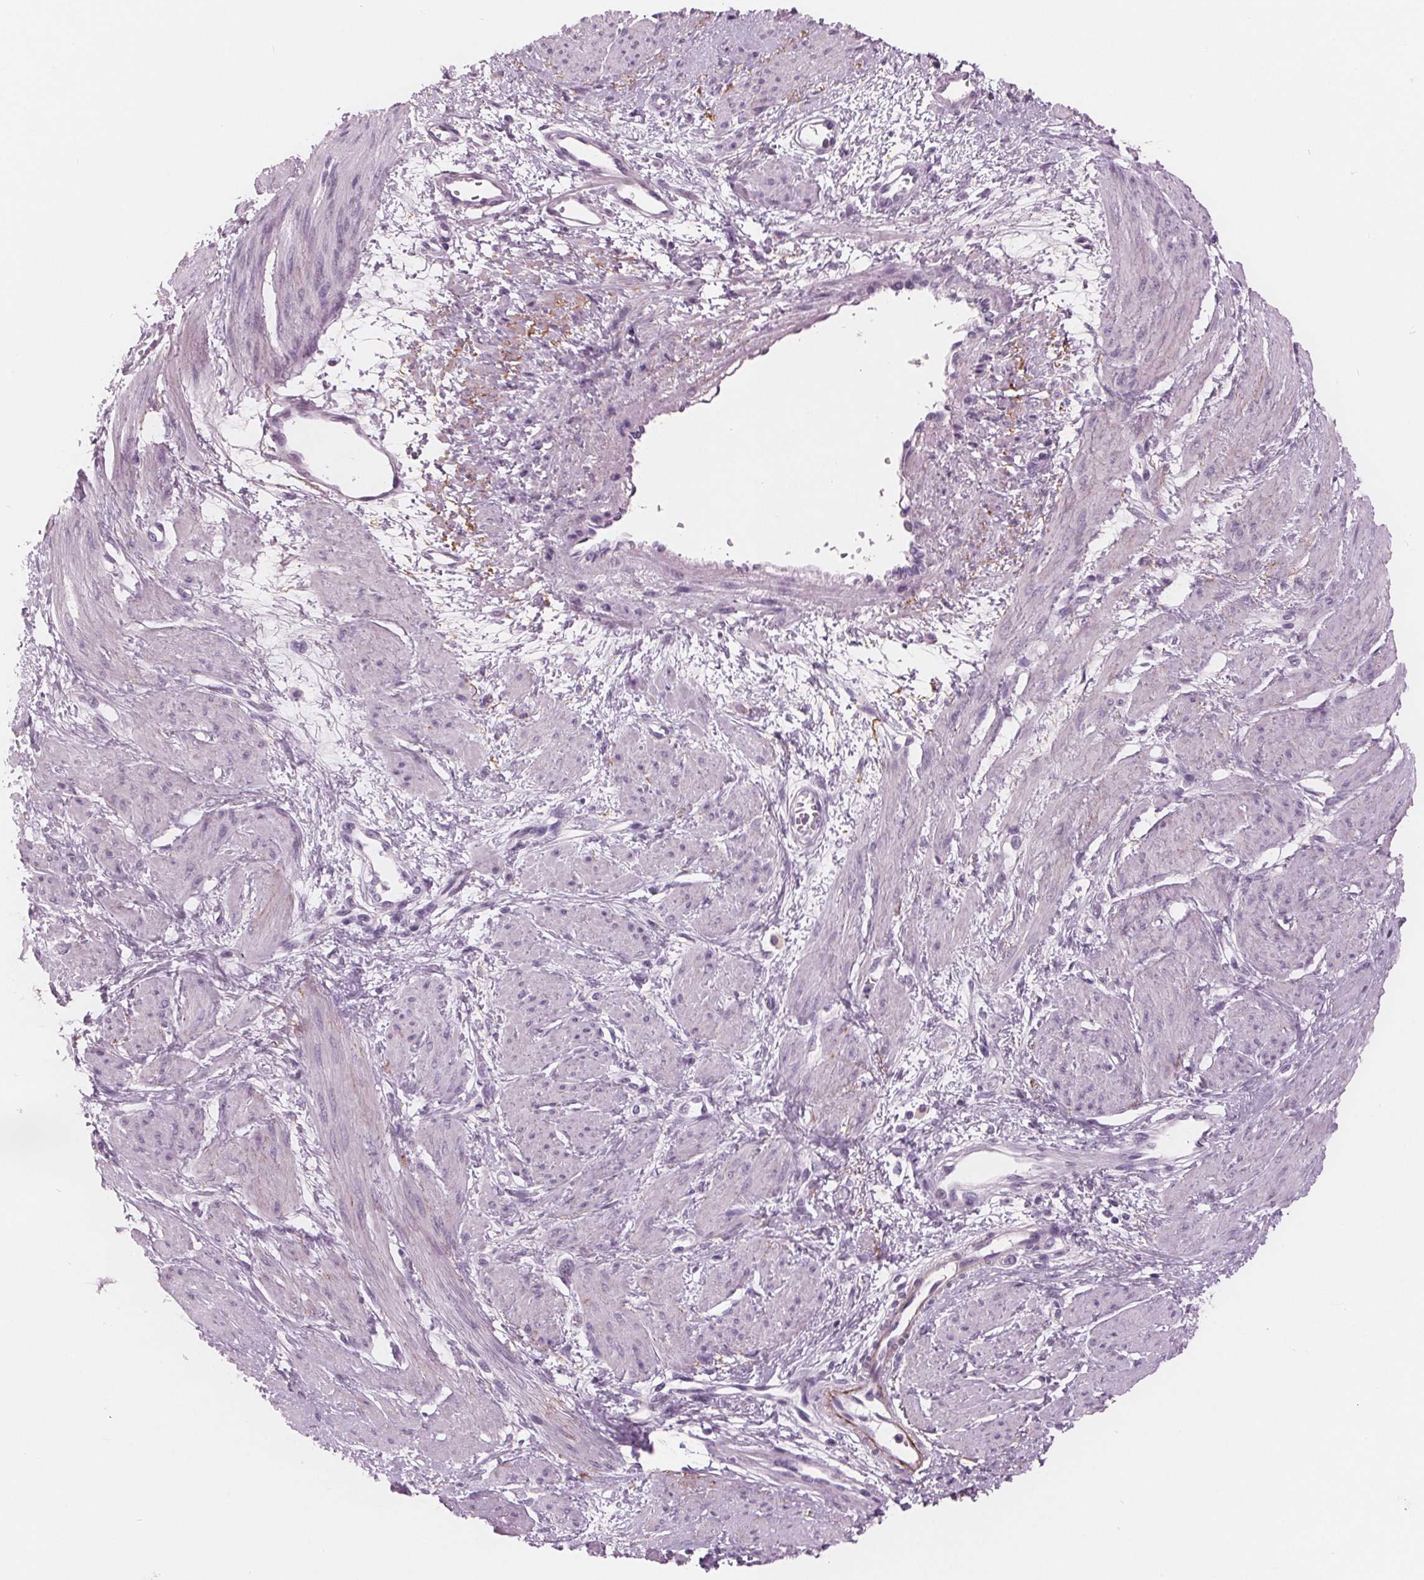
{"staining": {"intensity": "negative", "quantity": "none", "location": "none"}, "tissue": "smooth muscle", "cell_type": "Smooth muscle cells", "image_type": "normal", "snomed": [{"axis": "morphology", "description": "Normal tissue, NOS"}, {"axis": "topography", "description": "Smooth muscle"}, {"axis": "topography", "description": "Uterus"}], "caption": "Immunohistochemistry (IHC) photomicrograph of benign smooth muscle: smooth muscle stained with DAB shows no significant protein expression in smooth muscle cells.", "gene": "AMBP", "patient": {"sex": "female", "age": 39}}